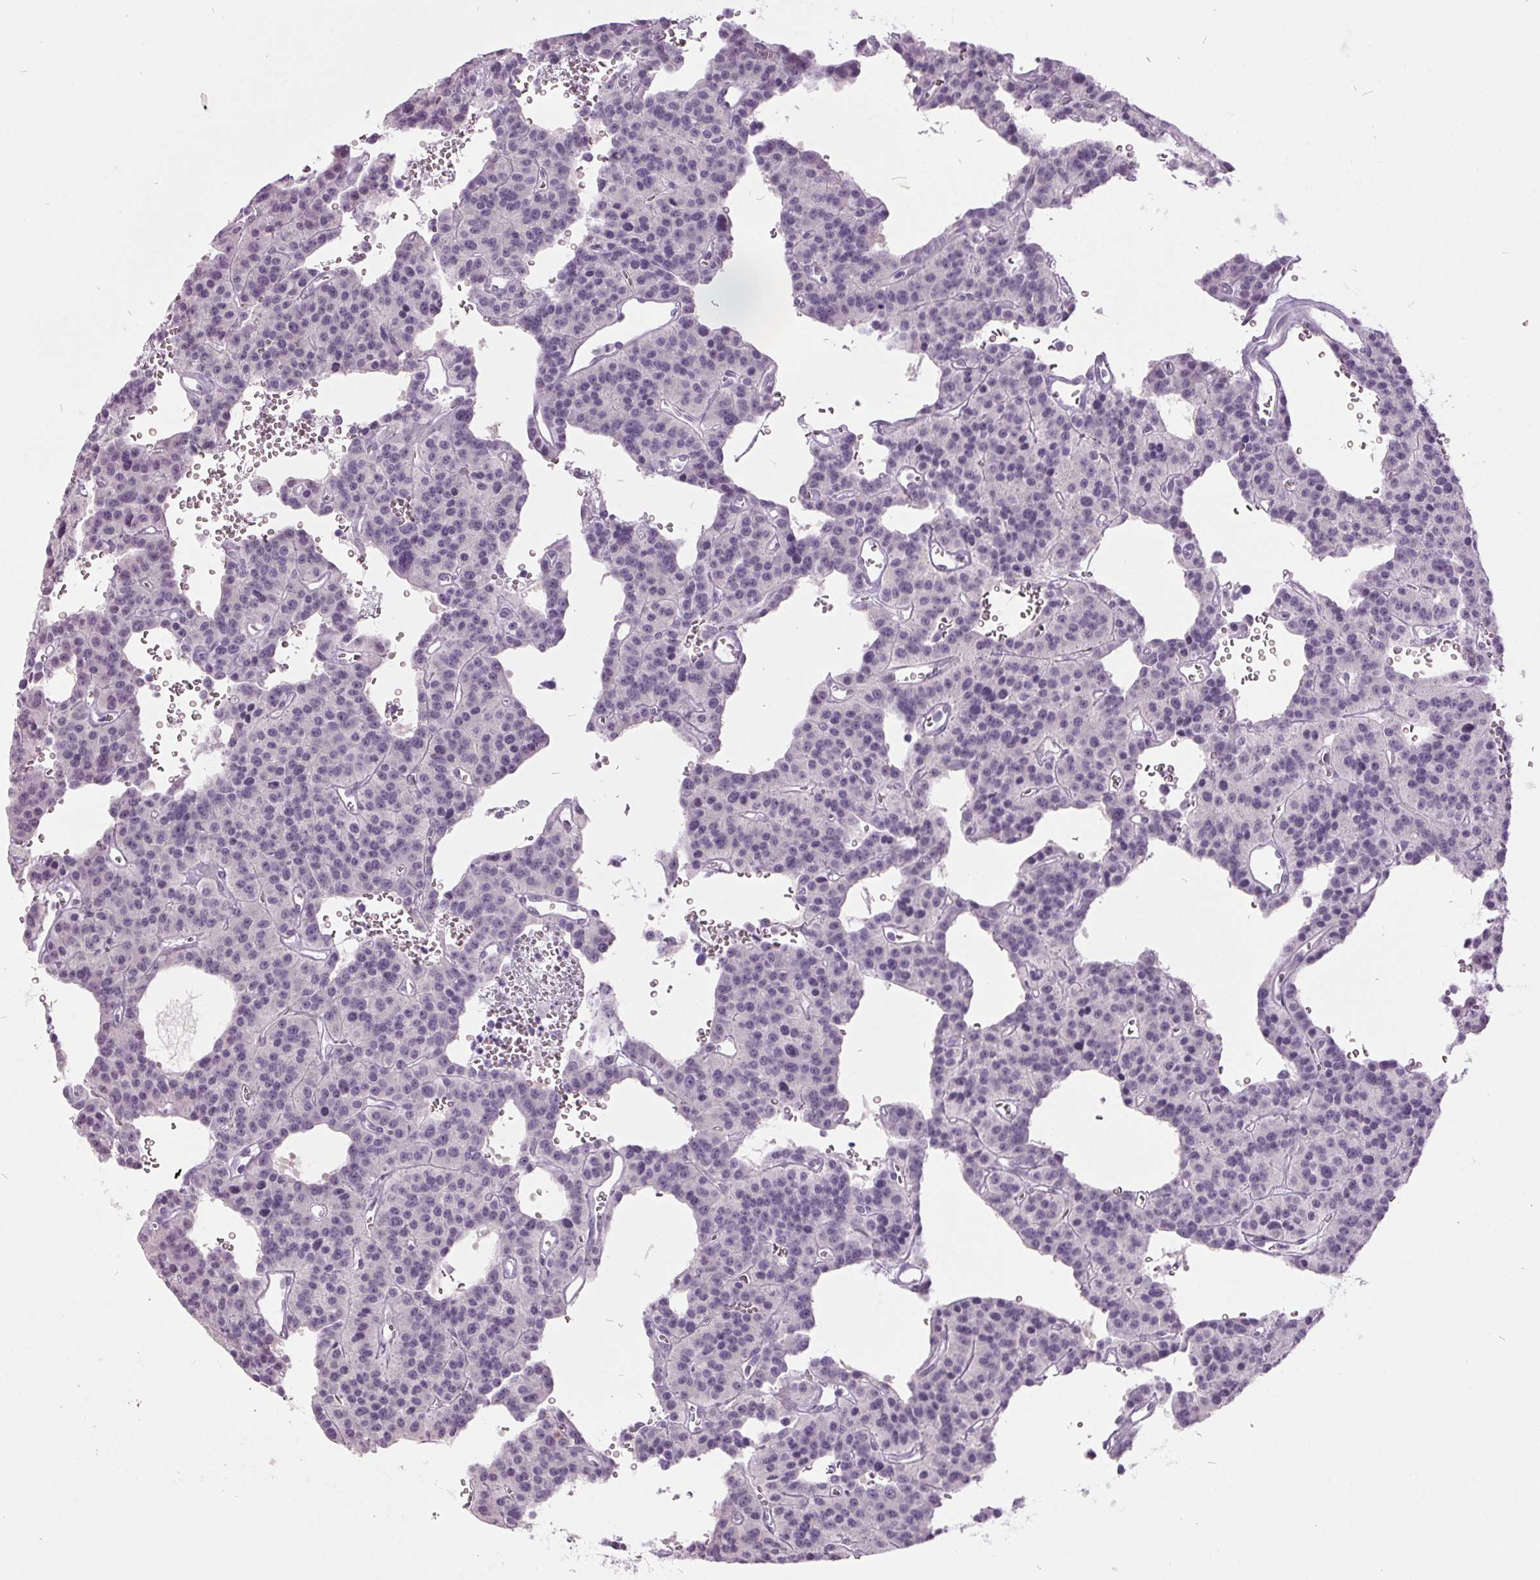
{"staining": {"intensity": "negative", "quantity": "none", "location": "none"}, "tissue": "carcinoid", "cell_type": "Tumor cells", "image_type": "cancer", "snomed": [{"axis": "morphology", "description": "Carcinoid, malignant, NOS"}, {"axis": "topography", "description": "Lung"}], "caption": "This is an IHC image of carcinoid (malignant). There is no staining in tumor cells.", "gene": "ODAD2", "patient": {"sex": "female", "age": 71}}